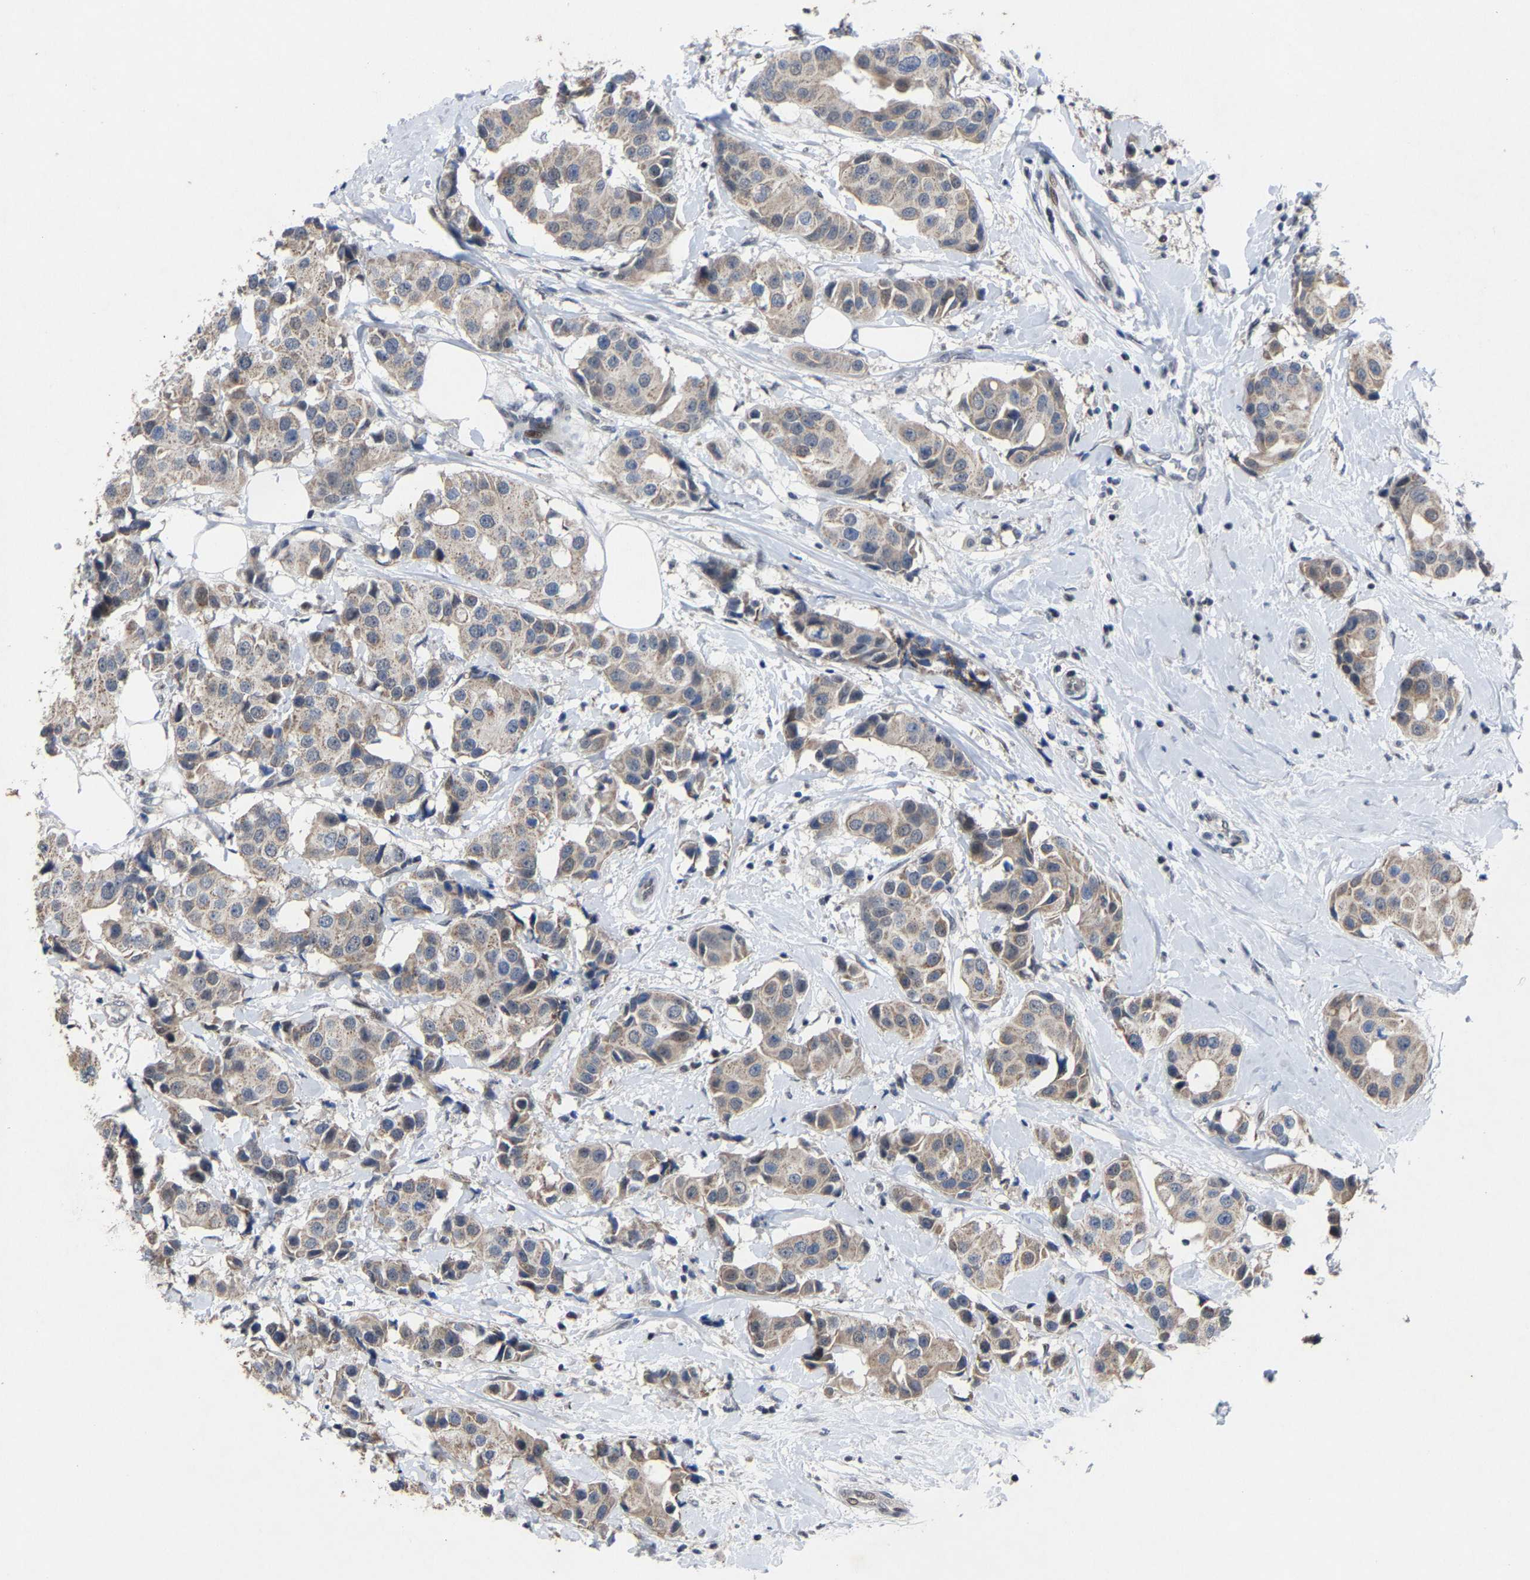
{"staining": {"intensity": "weak", "quantity": ">75%", "location": "cytoplasmic/membranous"}, "tissue": "breast cancer", "cell_type": "Tumor cells", "image_type": "cancer", "snomed": [{"axis": "morphology", "description": "Normal tissue, NOS"}, {"axis": "morphology", "description": "Duct carcinoma"}, {"axis": "topography", "description": "Breast"}], "caption": "DAB (3,3'-diaminobenzidine) immunohistochemical staining of human breast cancer reveals weak cytoplasmic/membranous protein expression in approximately >75% of tumor cells.", "gene": "LSM8", "patient": {"sex": "female", "age": 39}}